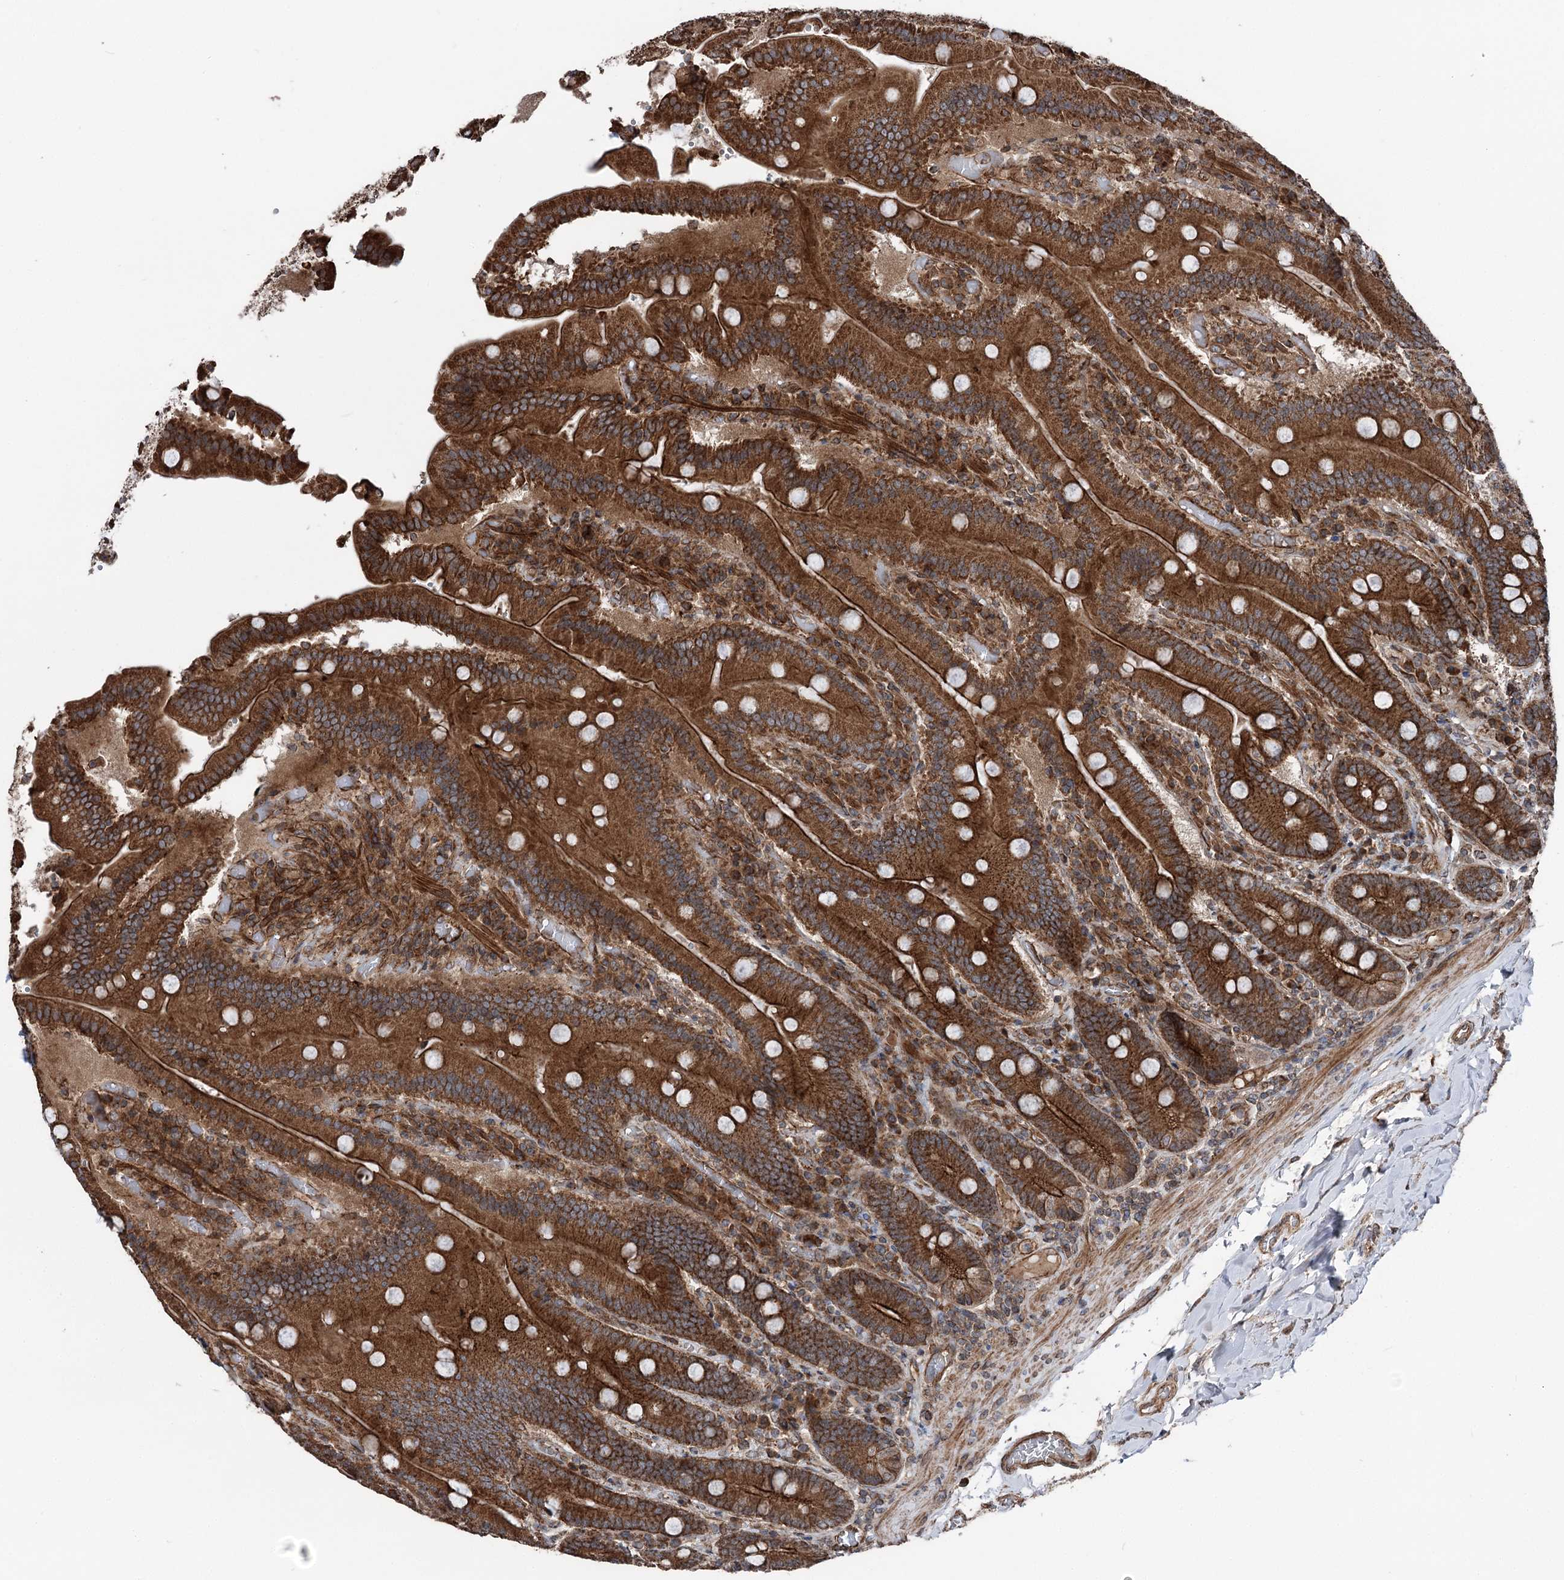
{"staining": {"intensity": "strong", "quantity": ">75%", "location": "cytoplasmic/membranous"}, "tissue": "duodenum", "cell_type": "Glandular cells", "image_type": "normal", "snomed": [{"axis": "morphology", "description": "Normal tissue, NOS"}, {"axis": "topography", "description": "Duodenum"}], "caption": "Immunohistochemical staining of unremarkable duodenum demonstrates >75% levels of strong cytoplasmic/membranous protein staining in about >75% of glandular cells. (IHC, brightfield microscopy, high magnification).", "gene": "ITFG2", "patient": {"sex": "female", "age": 62}}